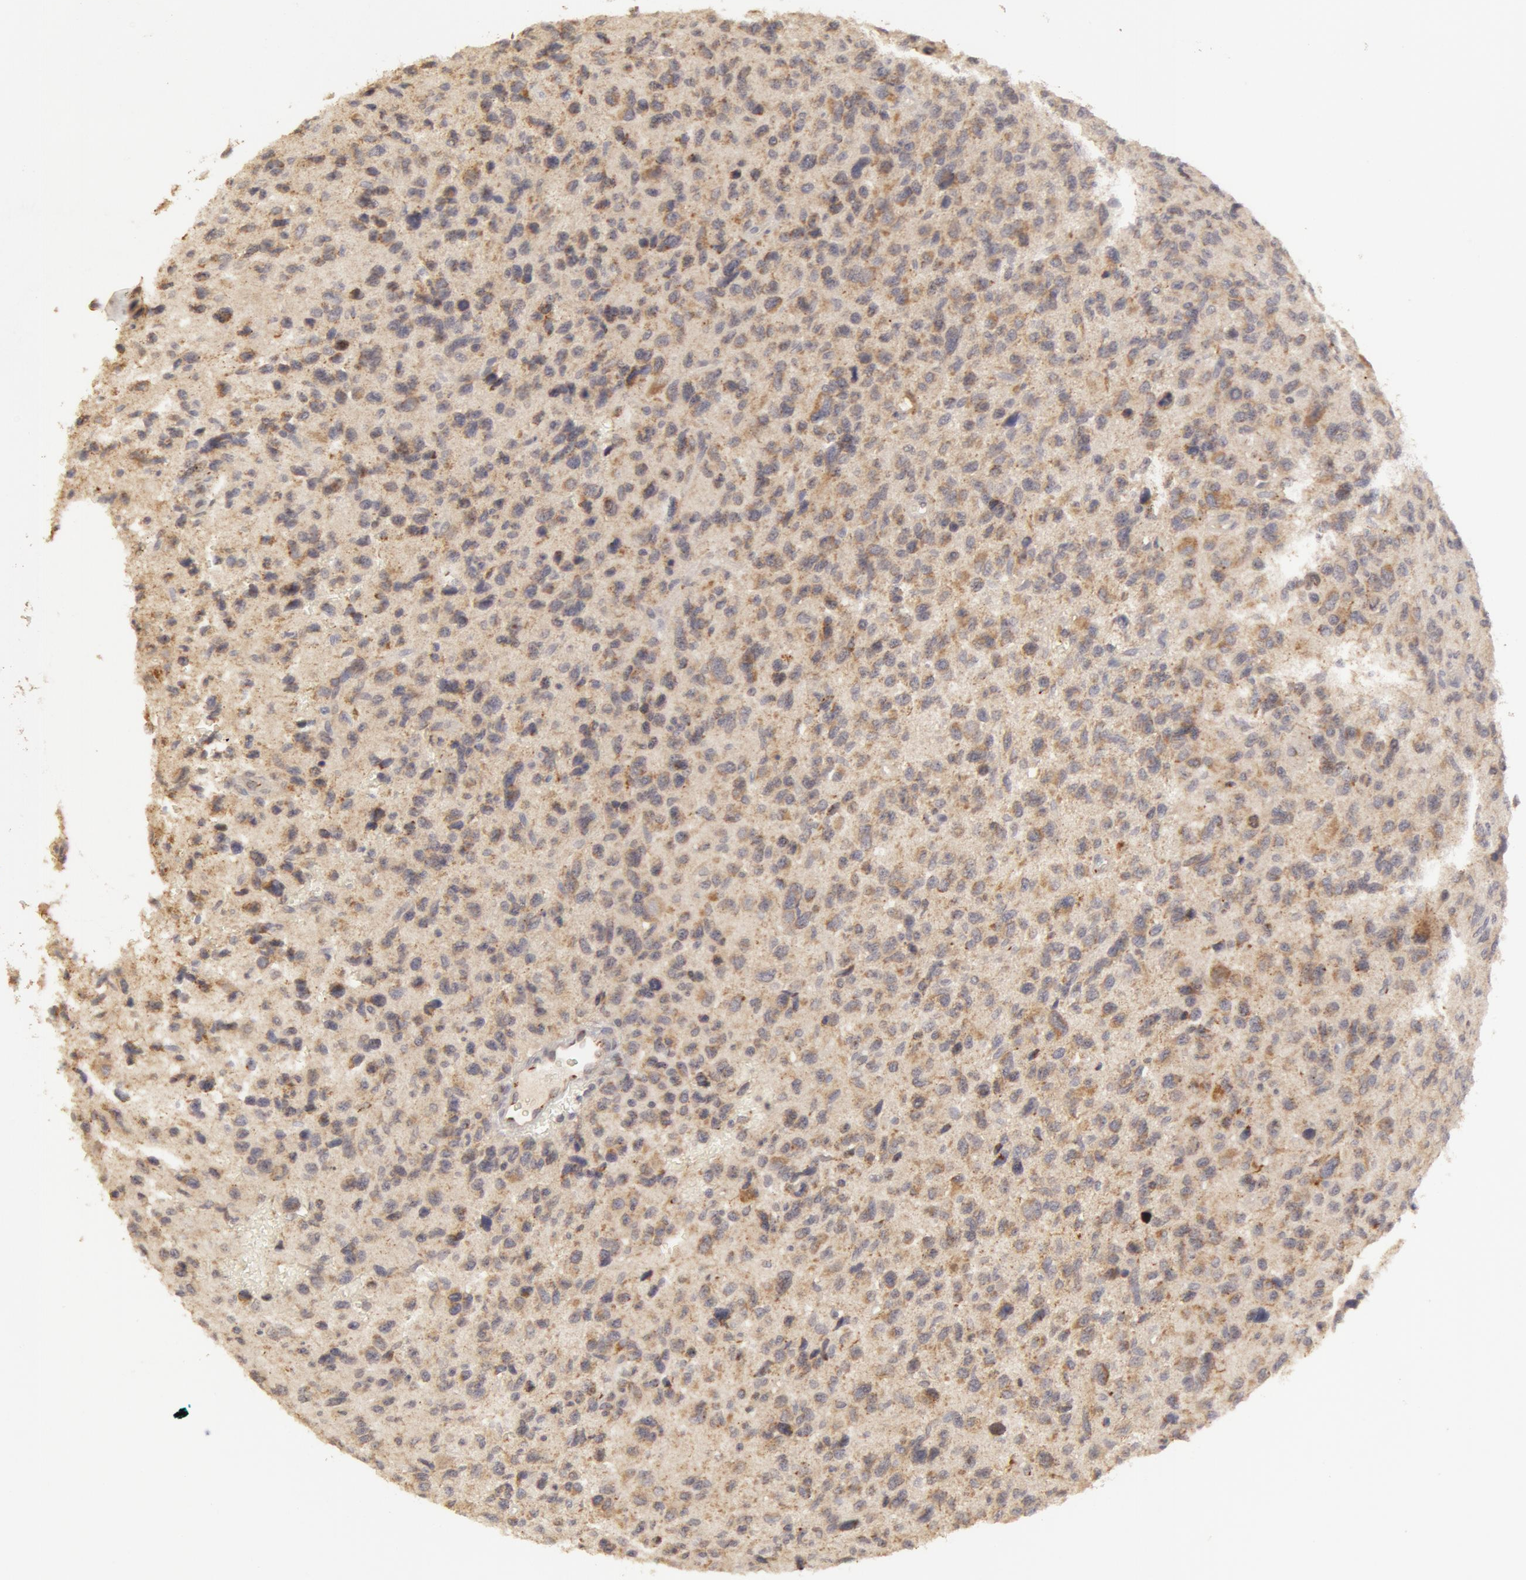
{"staining": {"intensity": "negative", "quantity": "none", "location": "none"}, "tissue": "glioma", "cell_type": "Tumor cells", "image_type": "cancer", "snomed": [{"axis": "morphology", "description": "Glioma, malignant, High grade"}, {"axis": "topography", "description": "Brain"}], "caption": "Glioma was stained to show a protein in brown. There is no significant expression in tumor cells.", "gene": "ADPRH", "patient": {"sex": "female", "age": 60}}